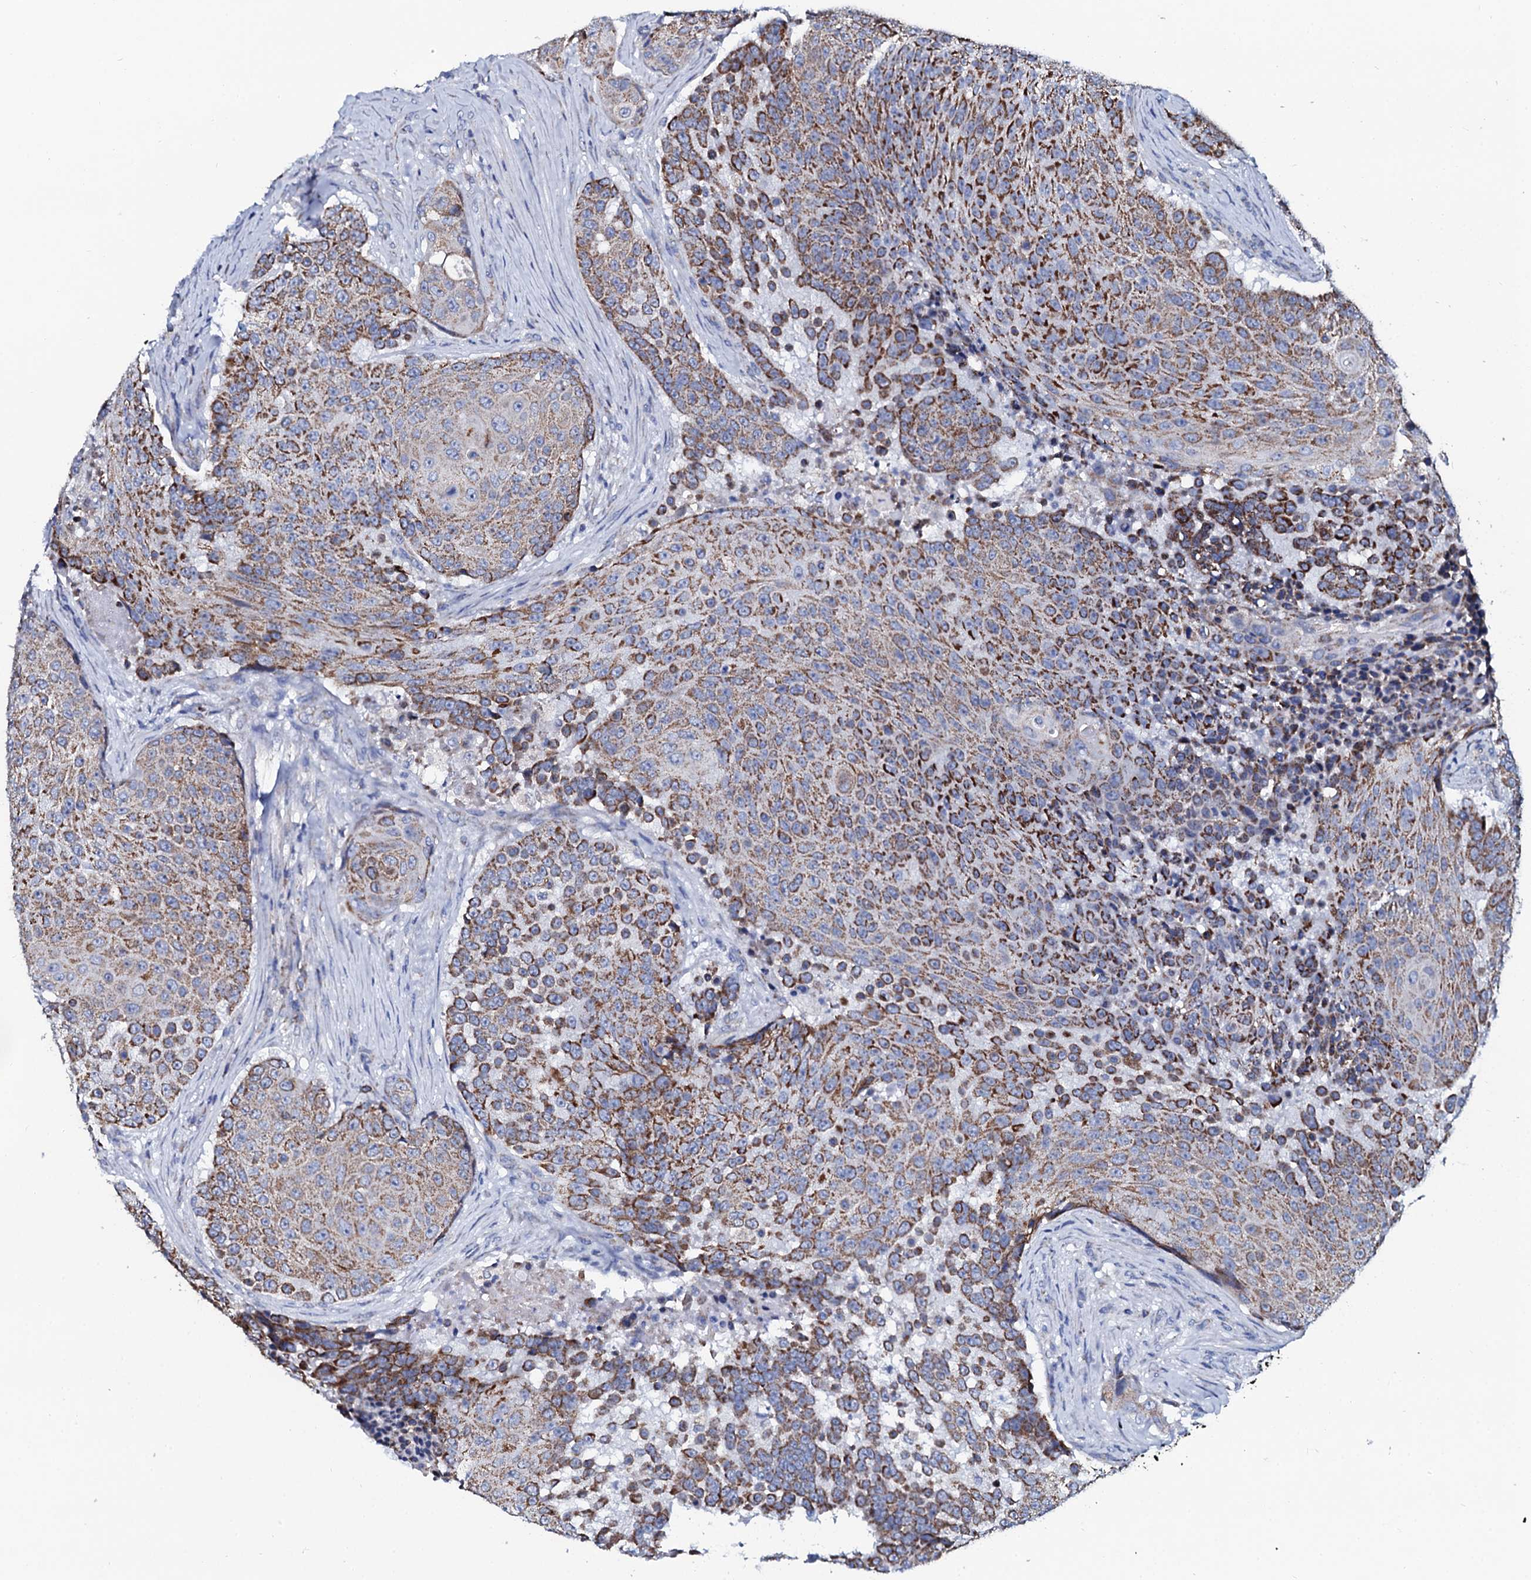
{"staining": {"intensity": "strong", "quantity": ">75%", "location": "cytoplasmic/membranous"}, "tissue": "urothelial cancer", "cell_type": "Tumor cells", "image_type": "cancer", "snomed": [{"axis": "morphology", "description": "Urothelial carcinoma, High grade"}, {"axis": "topography", "description": "Urinary bladder"}], "caption": "Protein staining of urothelial carcinoma (high-grade) tissue displays strong cytoplasmic/membranous staining in approximately >75% of tumor cells. (brown staining indicates protein expression, while blue staining denotes nuclei).", "gene": "SLC37A4", "patient": {"sex": "female", "age": 63}}